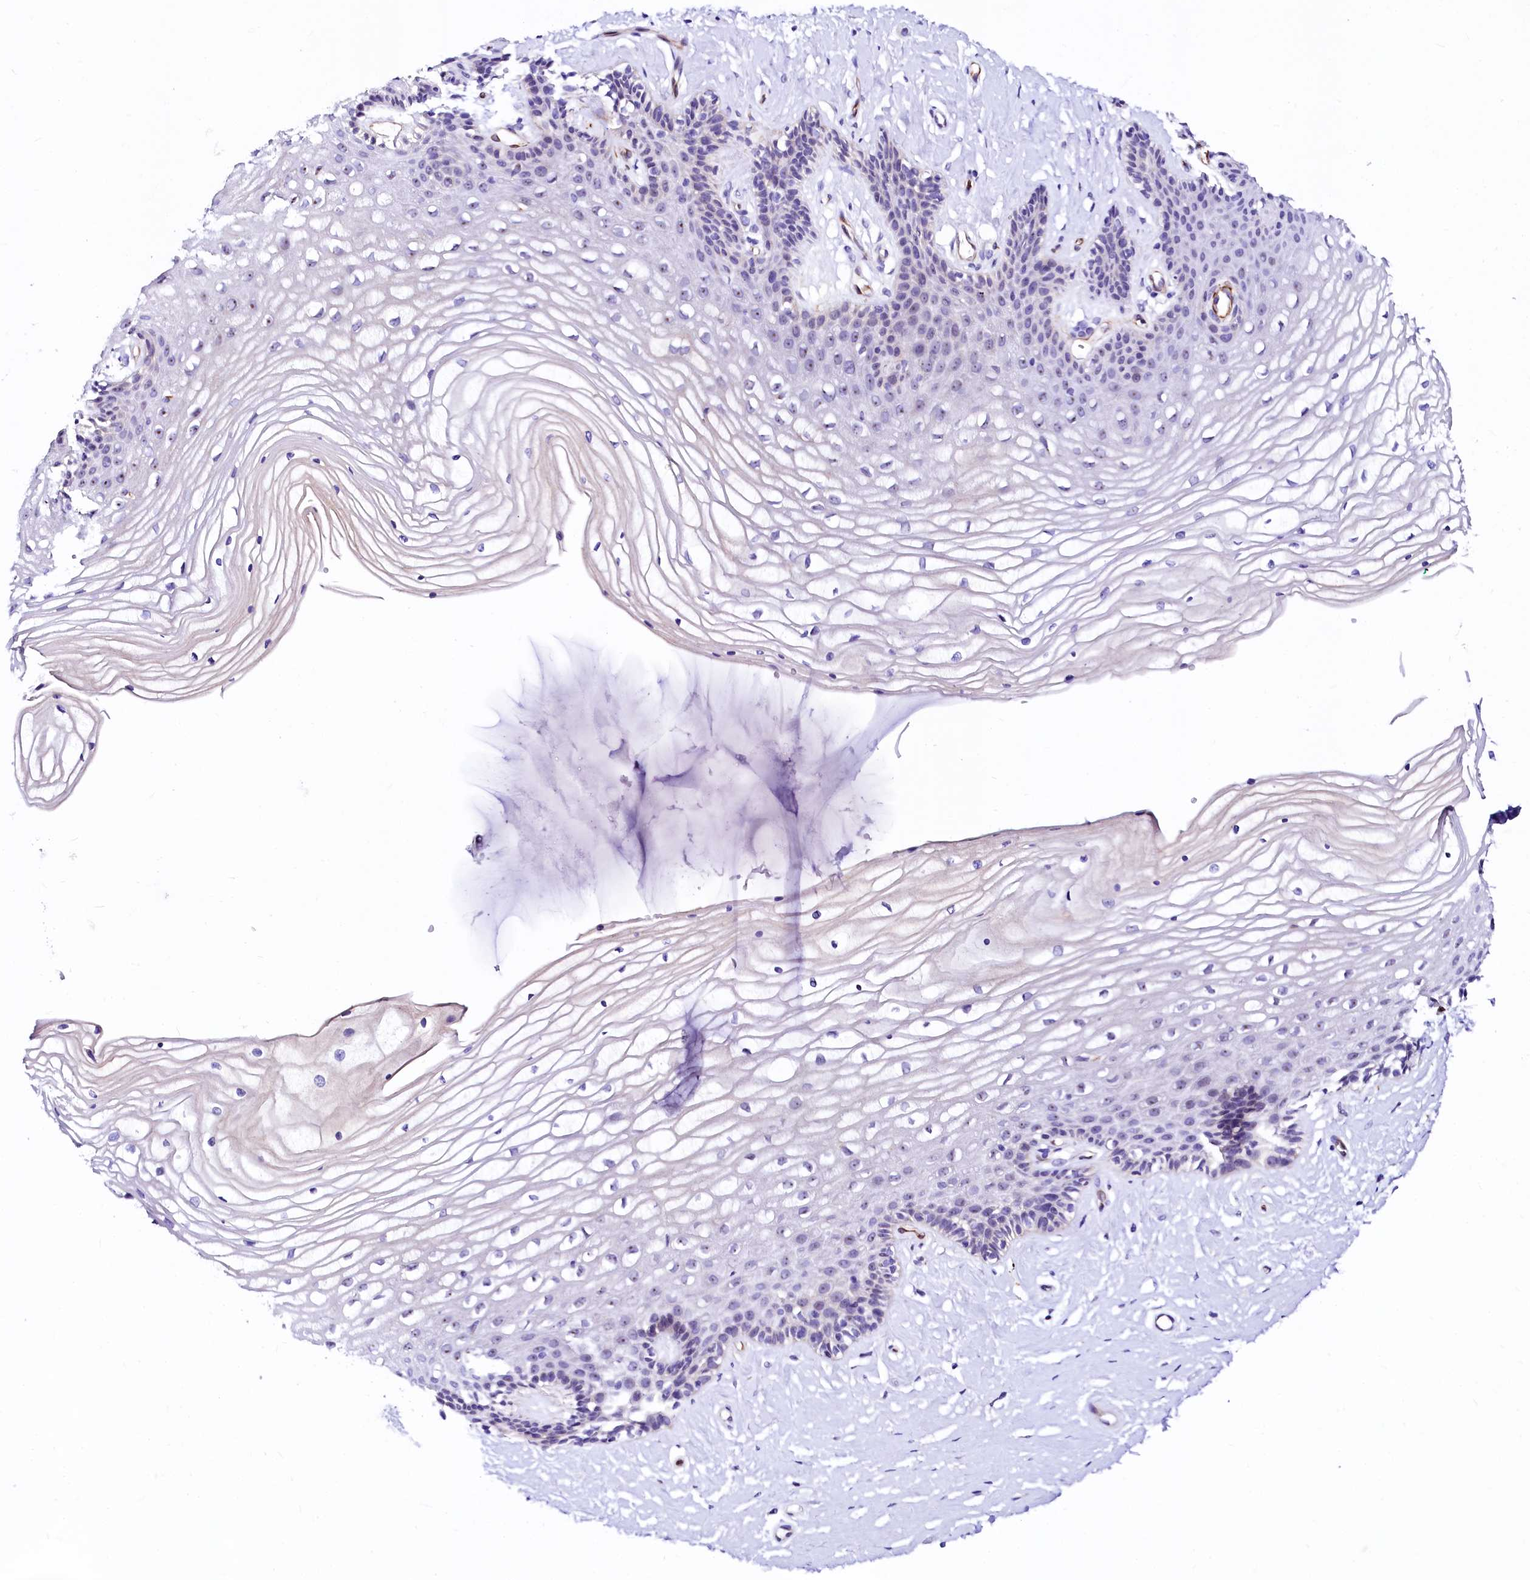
{"staining": {"intensity": "negative", "quantity": "none", "location": "none"}, "tissue": "vagina", "cell_type": "Squamous epithelial cells", "image_type": "normal", "snomed": [{"axis": "morphology", "description": "Normal tissue, NOS"}, {"axis": "topography", "description": "Vagina"}, {"axis": "topography", "description": "Cervix"}], "caption": "The immunohistochemistry image has no significant expression in squamous epithelial cells of vagina.", "gene": "SFR1", "patient": {"sex": "female", "age": 40}}